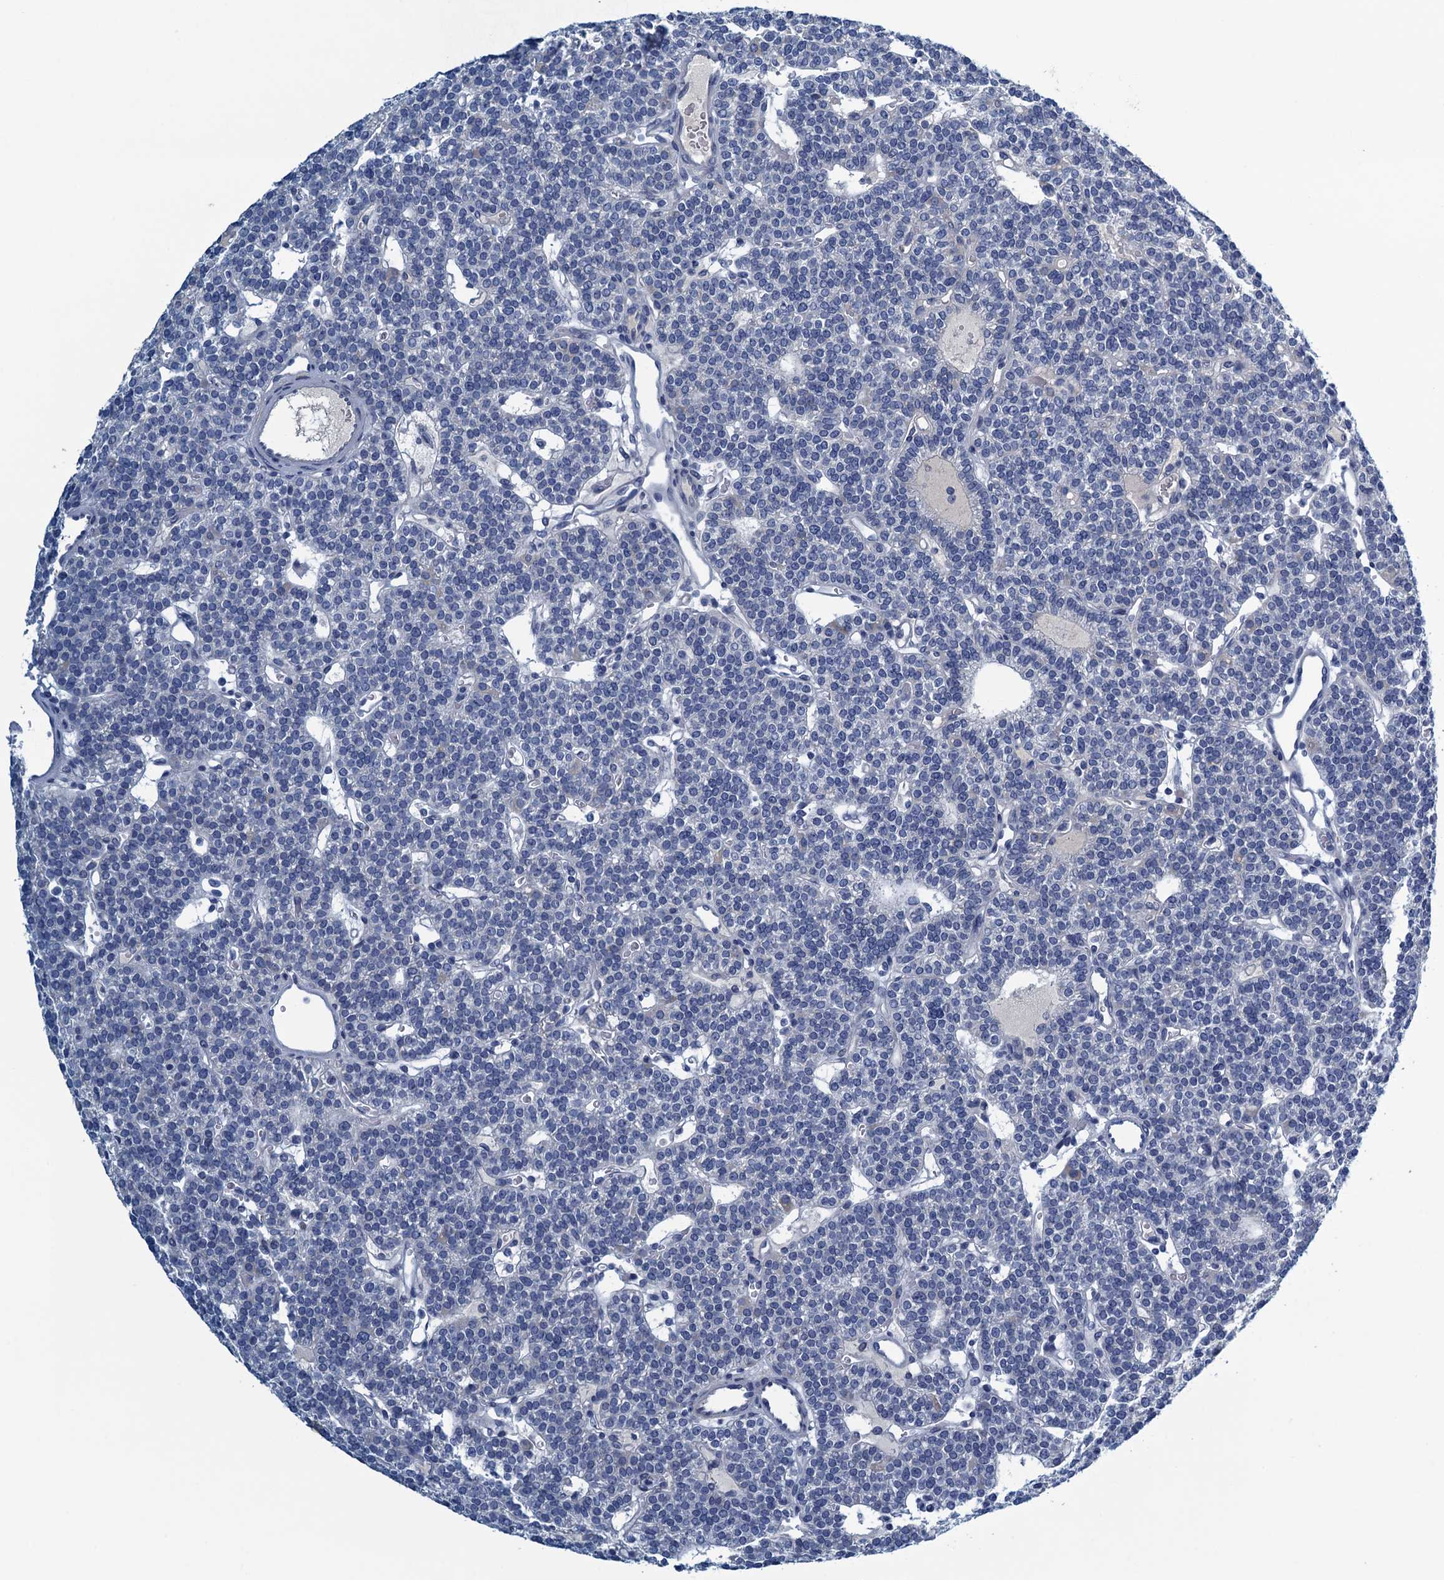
{"staining": {"intensity": "negative", "quantity": "none", "location": "none"}, "tissue": "parathyroid gland", "cell_type": "Glandular cells", "image_type": "normal", "snomed": [{"axis": "morphology", "description": "Normal tissue, NOS"}, {"axis": "topography", "description": "Parathyroid gland"}], "caption": "High power microscopy histopathology image of an immunohistochemistry image of normal parathyroid gland, revealing no significant staining in glandular cells.", "gene": "C10orf88", "patient": {"sex": "male", "age": 83}}